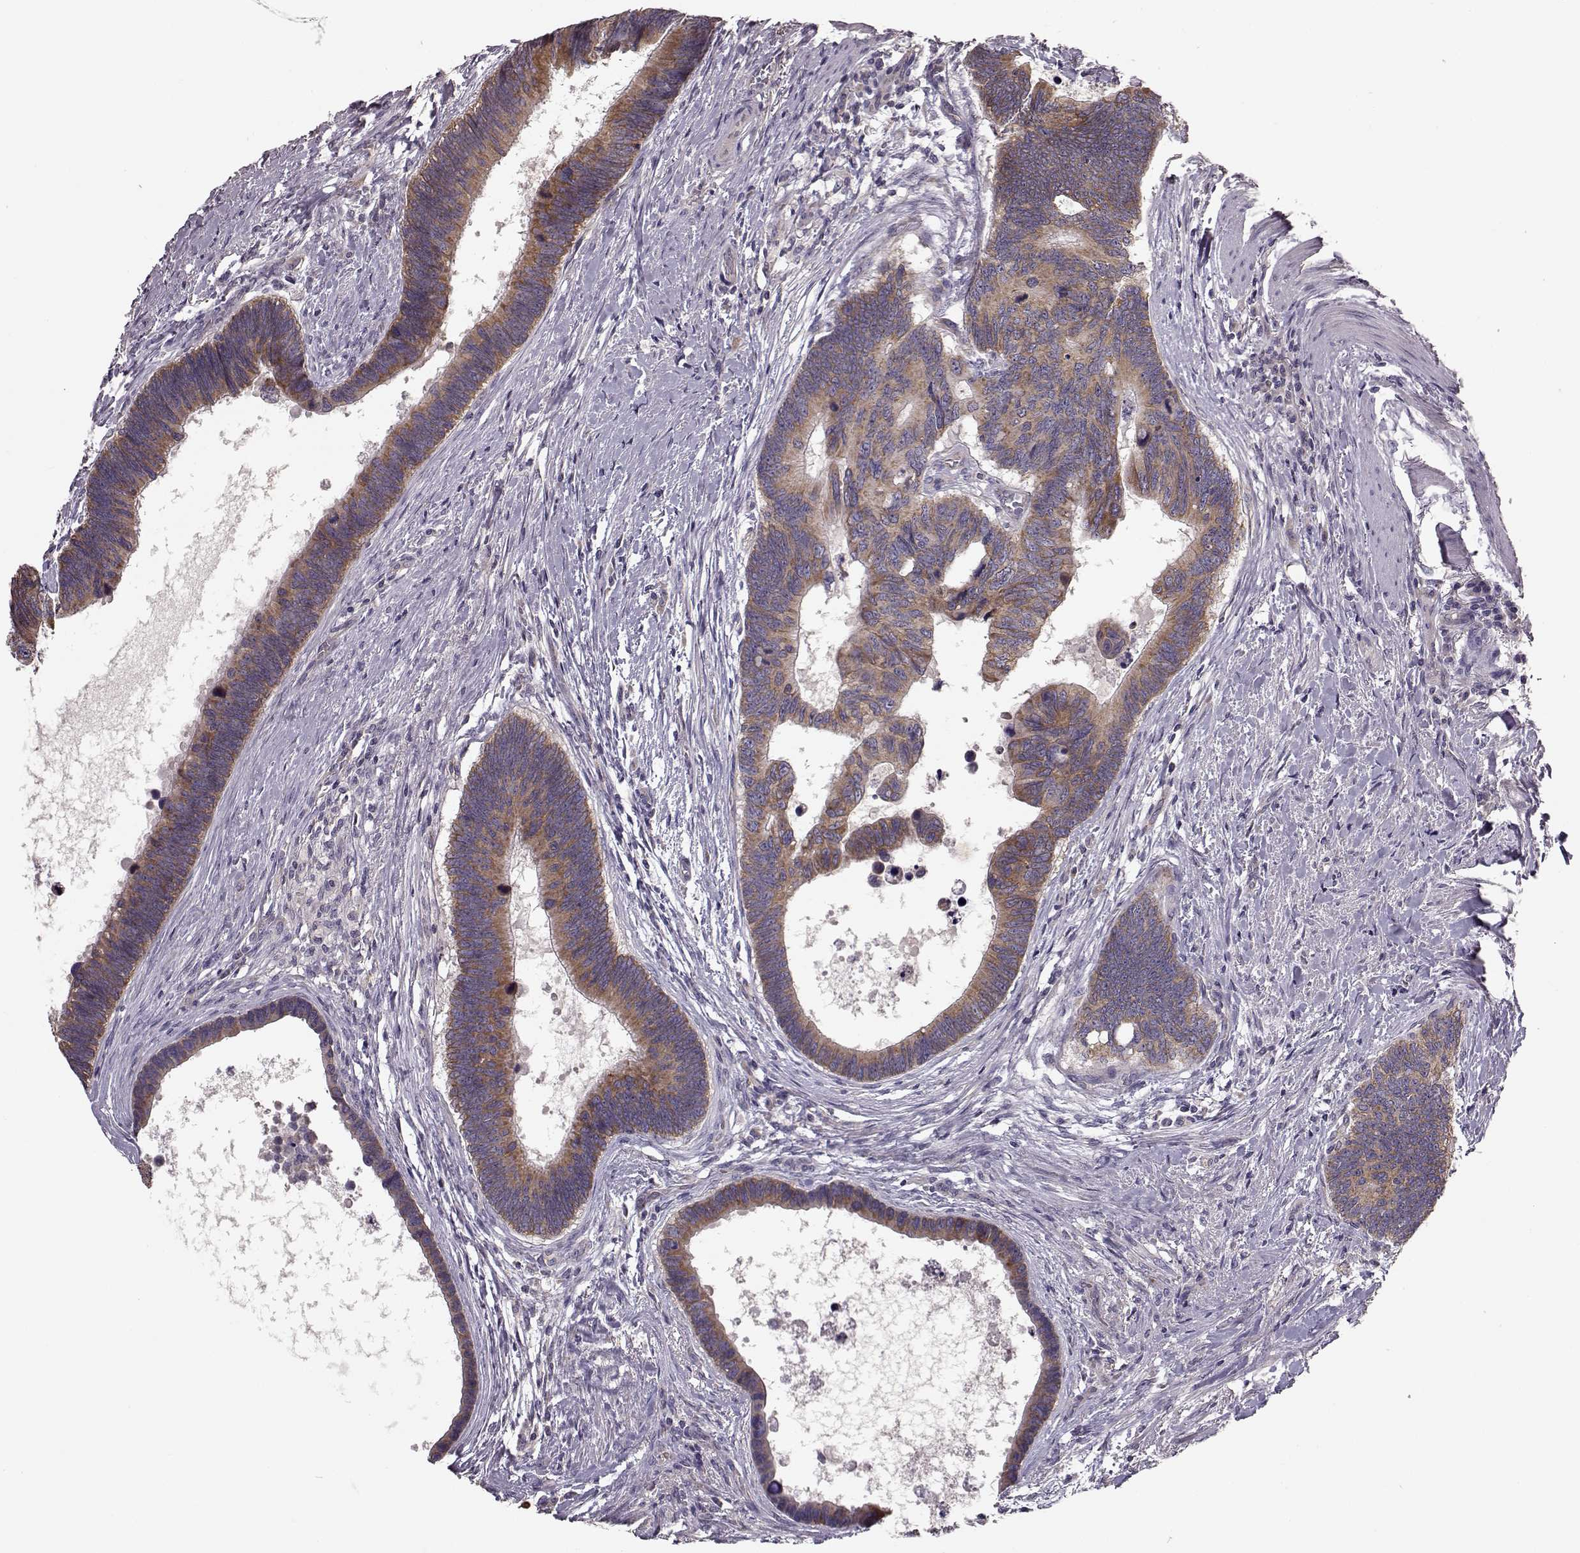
{"staining": {"intensity": "moderate", "quantity": ">75%", "location": "cytoplasmic/membranous"}, "tissue": "colorectal cancer", "cell_type": "Tumor cells", "image_type": "cancer", "snomed": [{"axis": "morphology", "description": "Adenocarcinoma, NOS"}, {"axis": "topography", "description": "Colon"}], "caption": "An image of human colorectal adenocarcinoma stained for a protein demonstrates moderate cytoplasmic/membranous brown staining in tumor cells.", "gene": "ERBB3", "patient": {"sex": "female", "age": 77}}